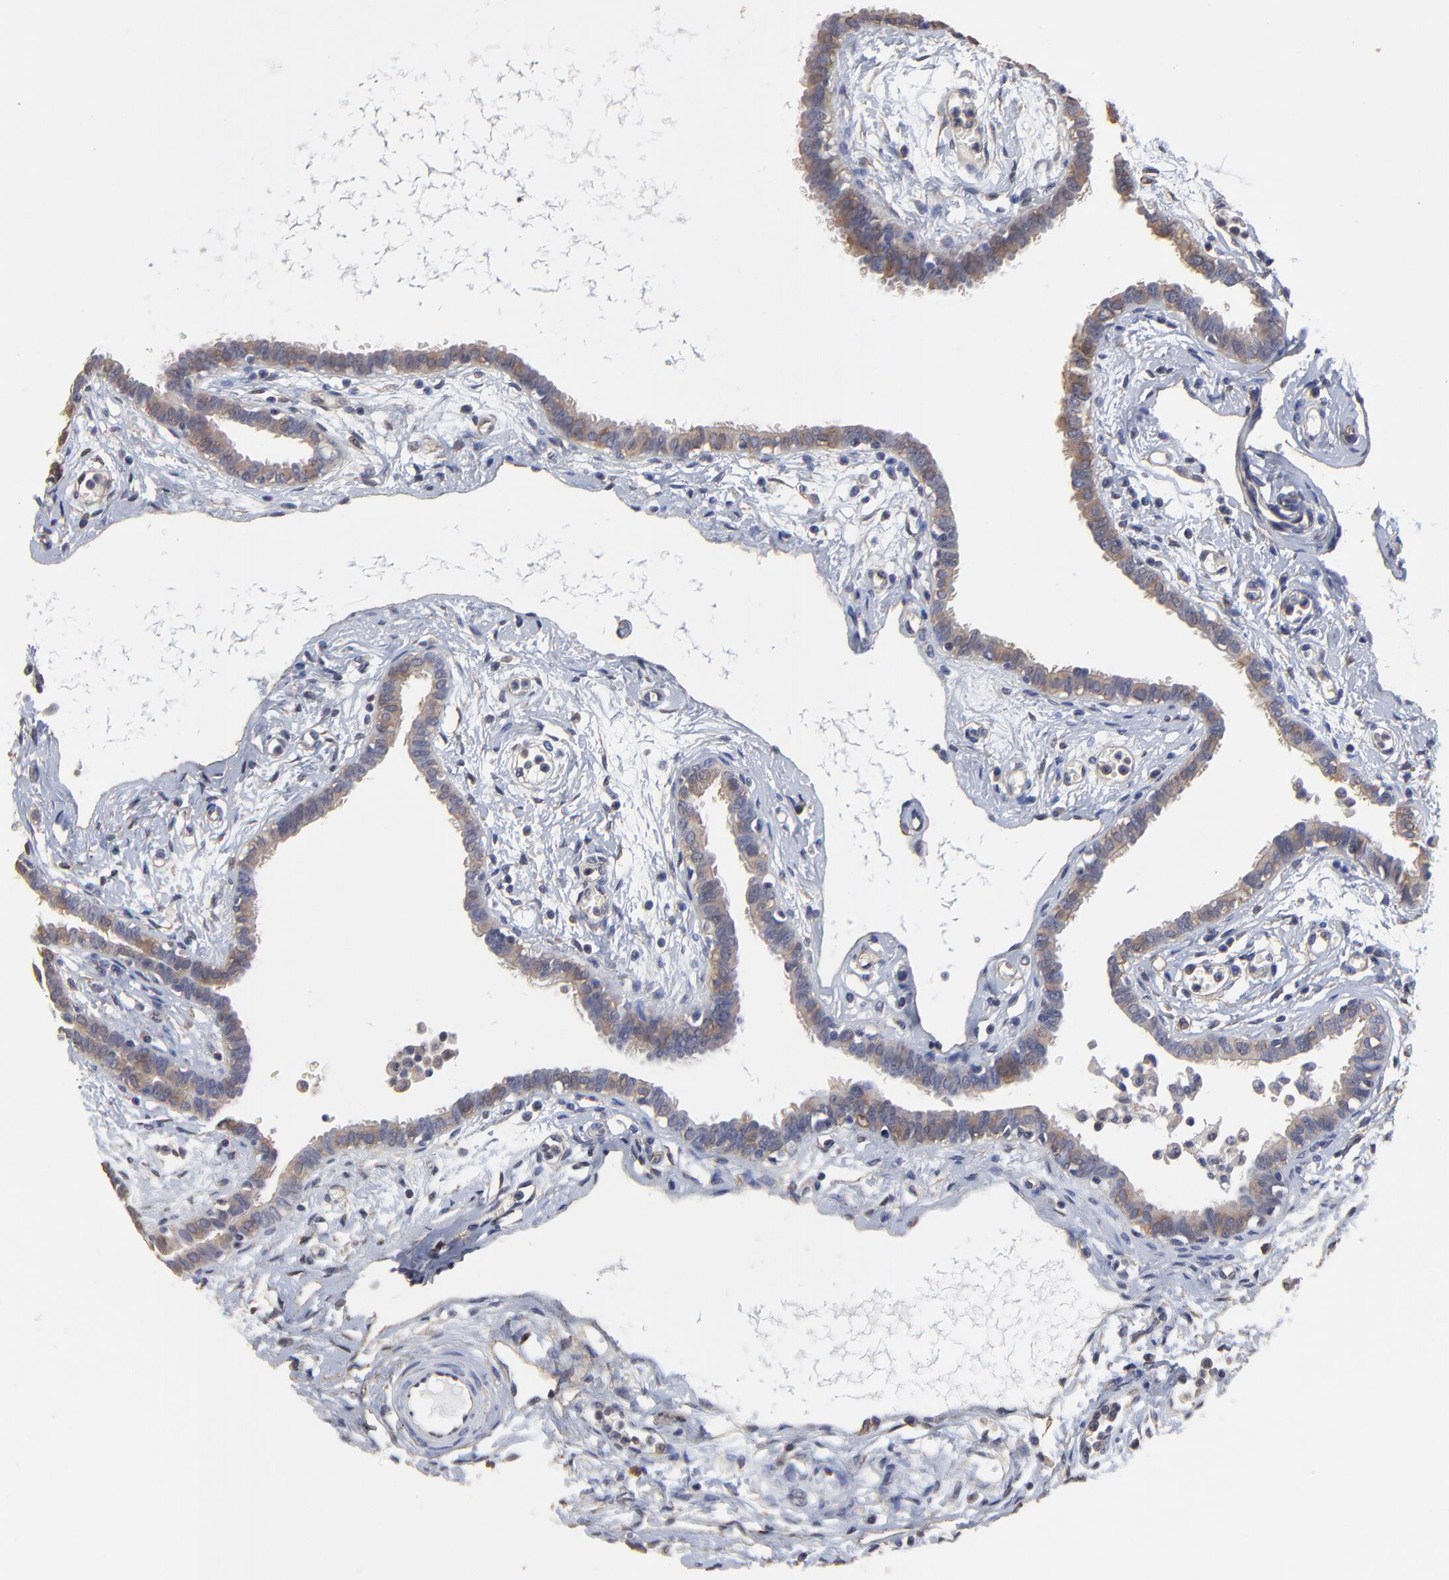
{"staining": {"intensity": "moderate", "quantity": "25%-75%", "location": "cytoplasmic/membranous"}, "tissue": "fallopian tube", "cell_type": "Glandular cells", "image_type": "normal", "snomed": [{"axis": "morphology", "description": "Normal tissue, NOS"}, {"axis": "topography", "description": "Fallopian tube"}], "caption": "Brown immunohistochemical staining in normal fallopian tube demonstrates moderate cytoplasmic/membranous expression in approximately 25%-75% of glandular cells.", "gene": "ARMT1", "patient": {"sex": "female", "age": 54}}